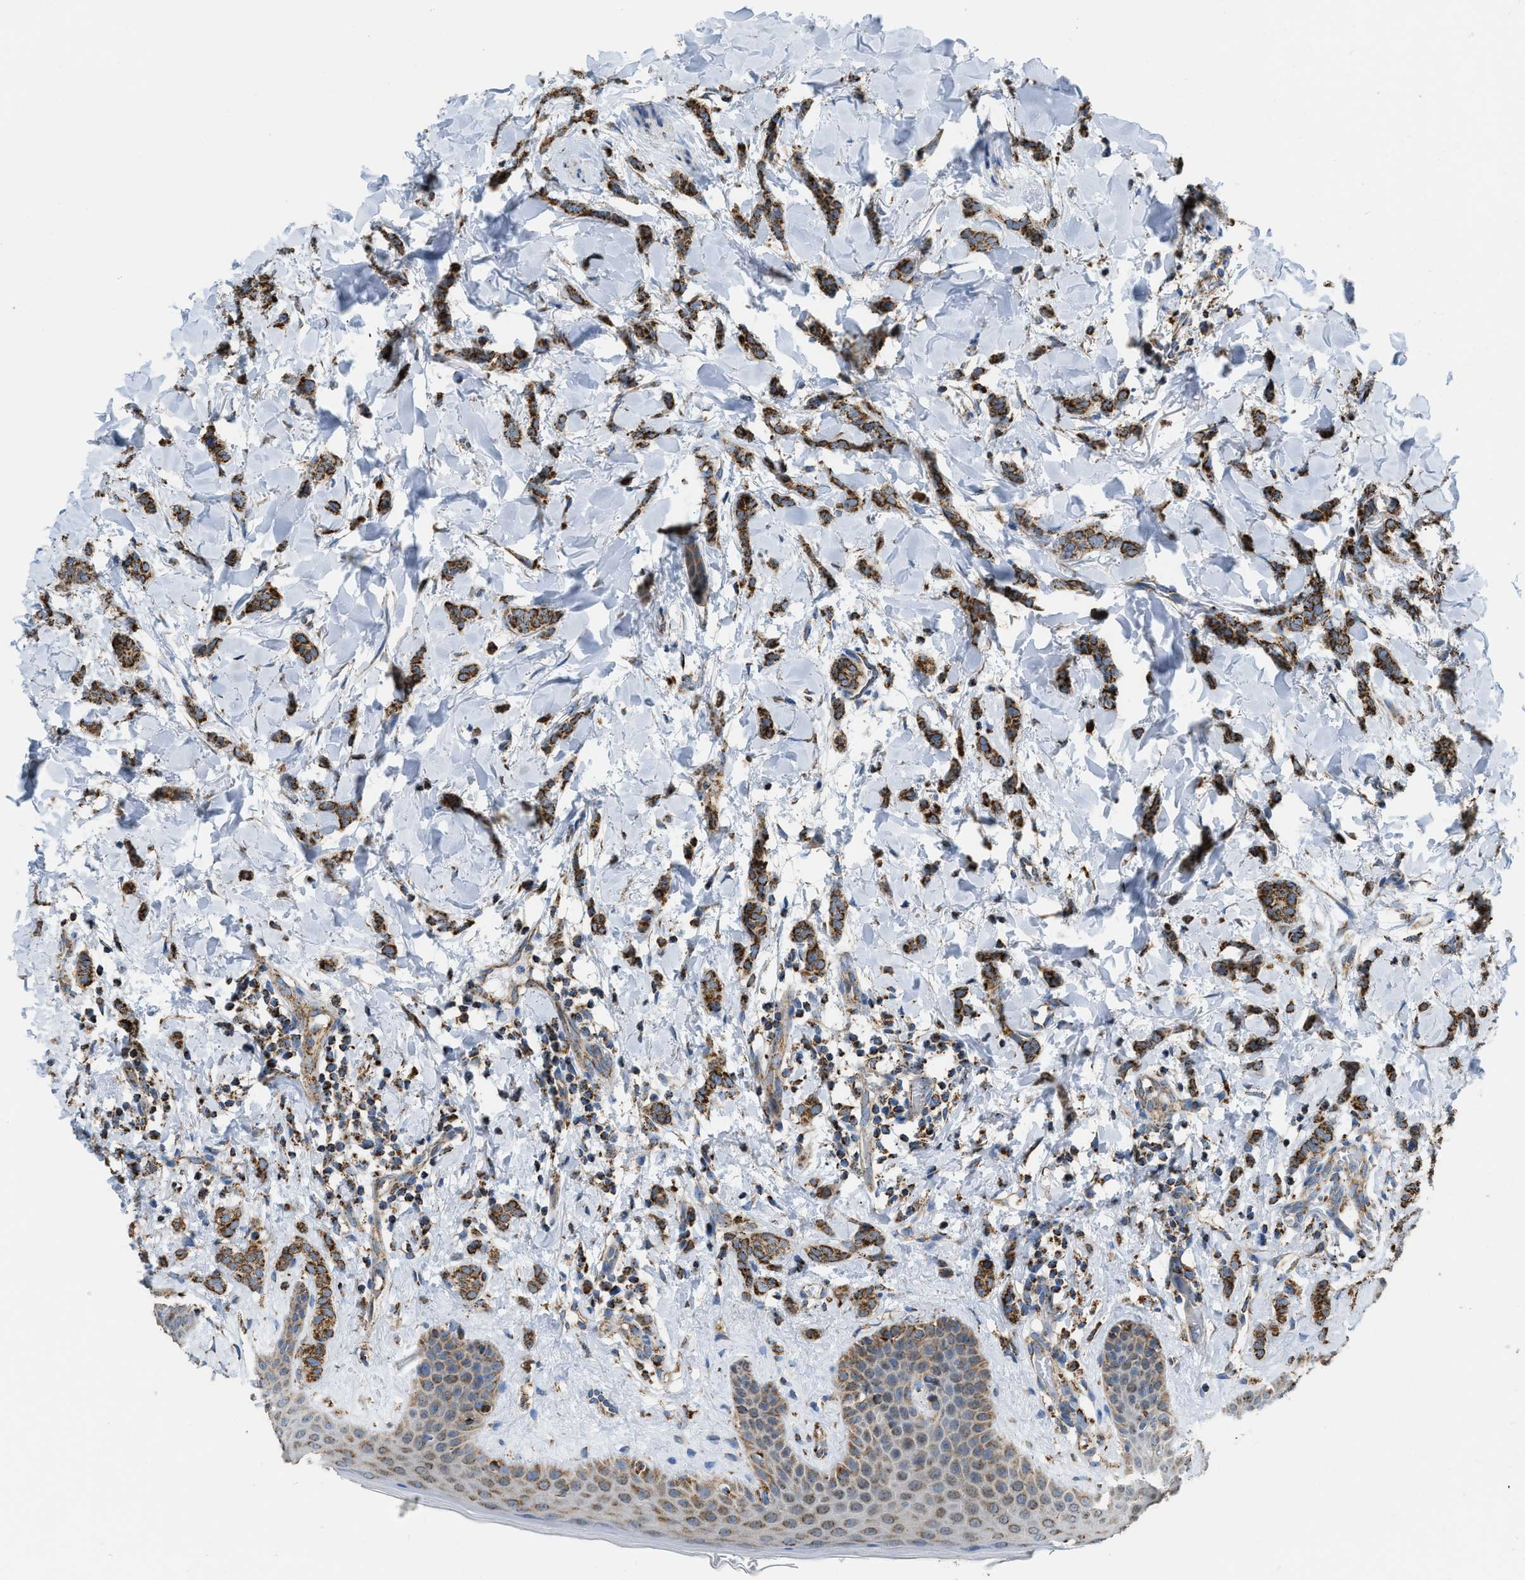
{"staining": {"intensity": "strong", "quantity": ">75%", "location": "cytoplasmic/membranous"}, "tissue": "breast cancer", "cell_type": "Tumor cells", "image_type": "cancer", "snomed": [{"axis": "morphology", "description": "Lobular carcinoma"}, {"axis": "topography", "description": "Skin"}, {"axis": "topography", "description": "Breast"}], "caption": "This photomicrograph exhibits immunohistochemistry staining of human breast cancer (lobular carcinoma), with high strong cytoplasmic/membranous staining in approximately >75% of tumor cells.", "gene": "ETFB", "patient": {"sex": "female", "age": 46}}